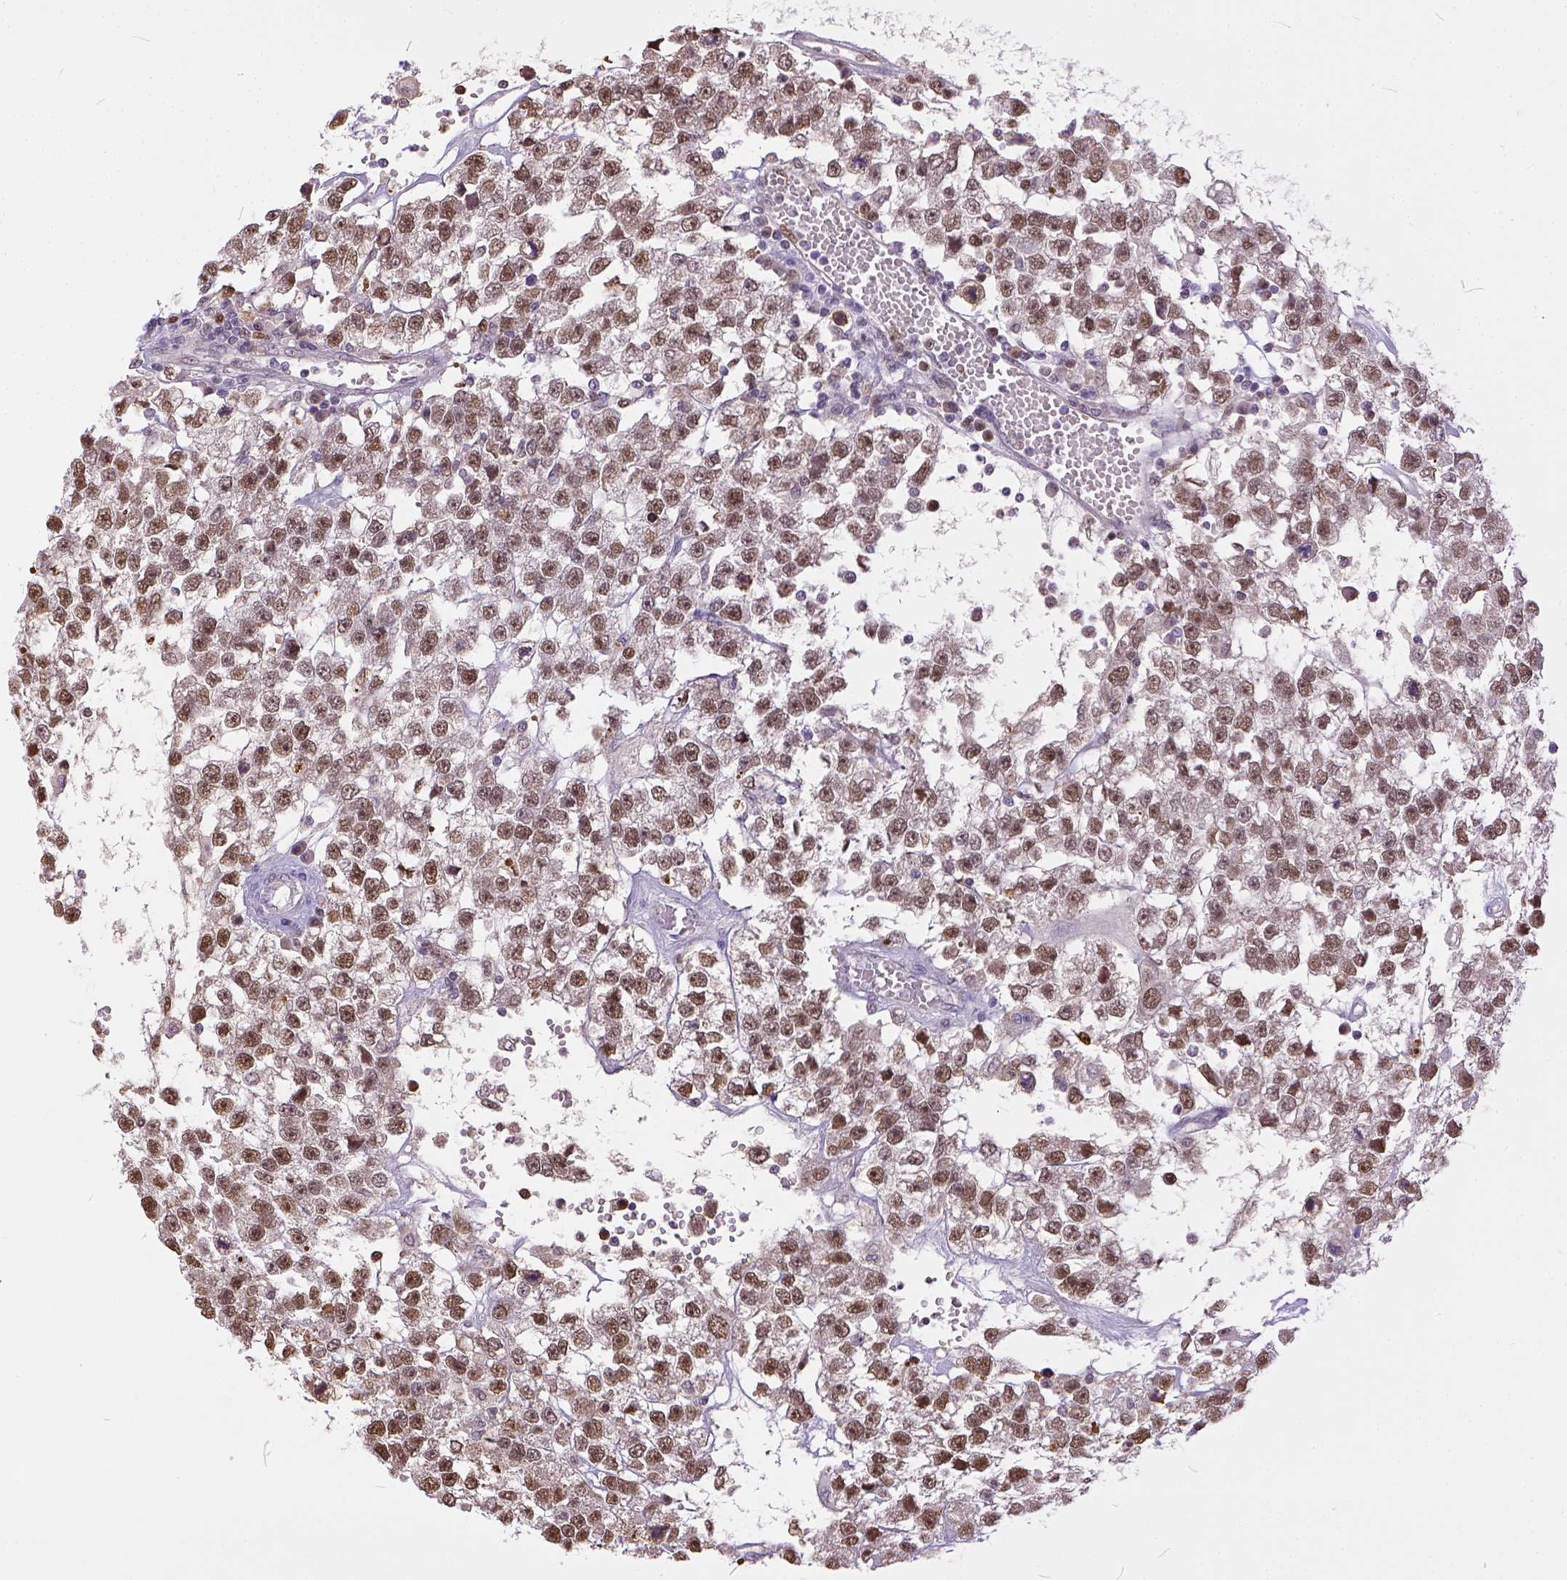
{"staining": {"intensity": "moderate", "quantity": ">75%", "location": "nuclear"}, "tissue": "testis cancer", "cell_type": "Tumor cells", "image_type": "cancer", "snomed": [{"axis": "morphology", "description": "Seminoma, NOS"}, {"axis": "topography", "description": "Testis"}], "caption": "Protein staining shows moderate nuclear expression in approximately >75% of tumor cells in testis cancer (seminoma). (DAB IHC with brightfield microscopy, high magnification).", "gene": "ERCC1", "patient": {"sex": "male", "age": 34}}